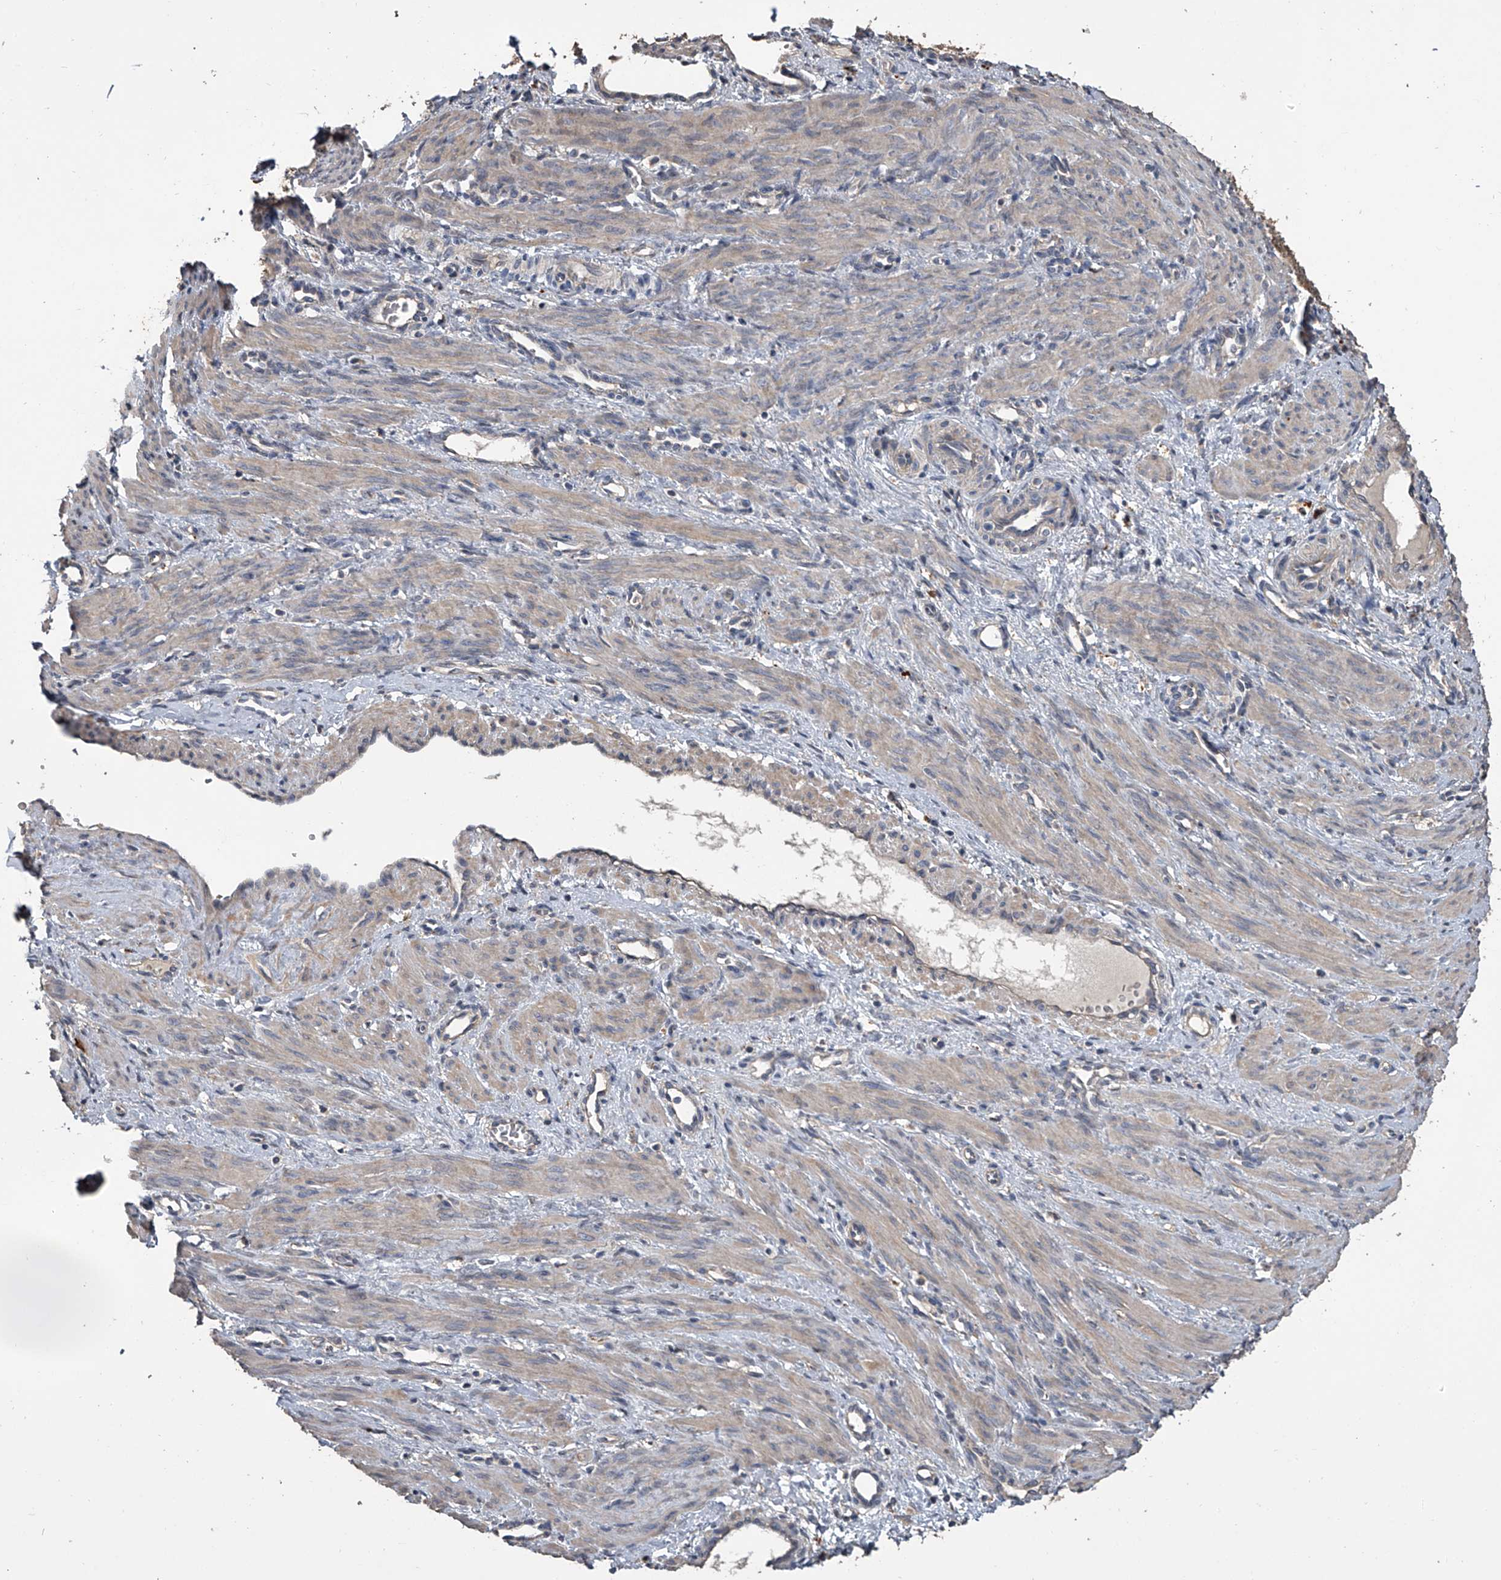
{"staining": {"intensity": "weak", "quantity": "25%-75%", "location": "cytoplasmic/membranous"}, "tissue": "smooth muscle", "cell_type": "Smooth muscle cells", "image_type": "normal", "snomed": [{"axis": "morphology", "description": "Normal tissue, NOS"}, {"axis": "topography", "description": "Endometrium"}], "caption": "A brown stain labels weak cytoplasmic/membranous expression of a protein in smooth muscle cells of benign smooth muscle. Using DAB (3,3'-diaminobenzidine) (brown) and hematoxylin (blue) stains, captured at high magnification using brightfield microscopy.", "gene": "DOCK9", "patient": {"sex": "female", "age": 33}}